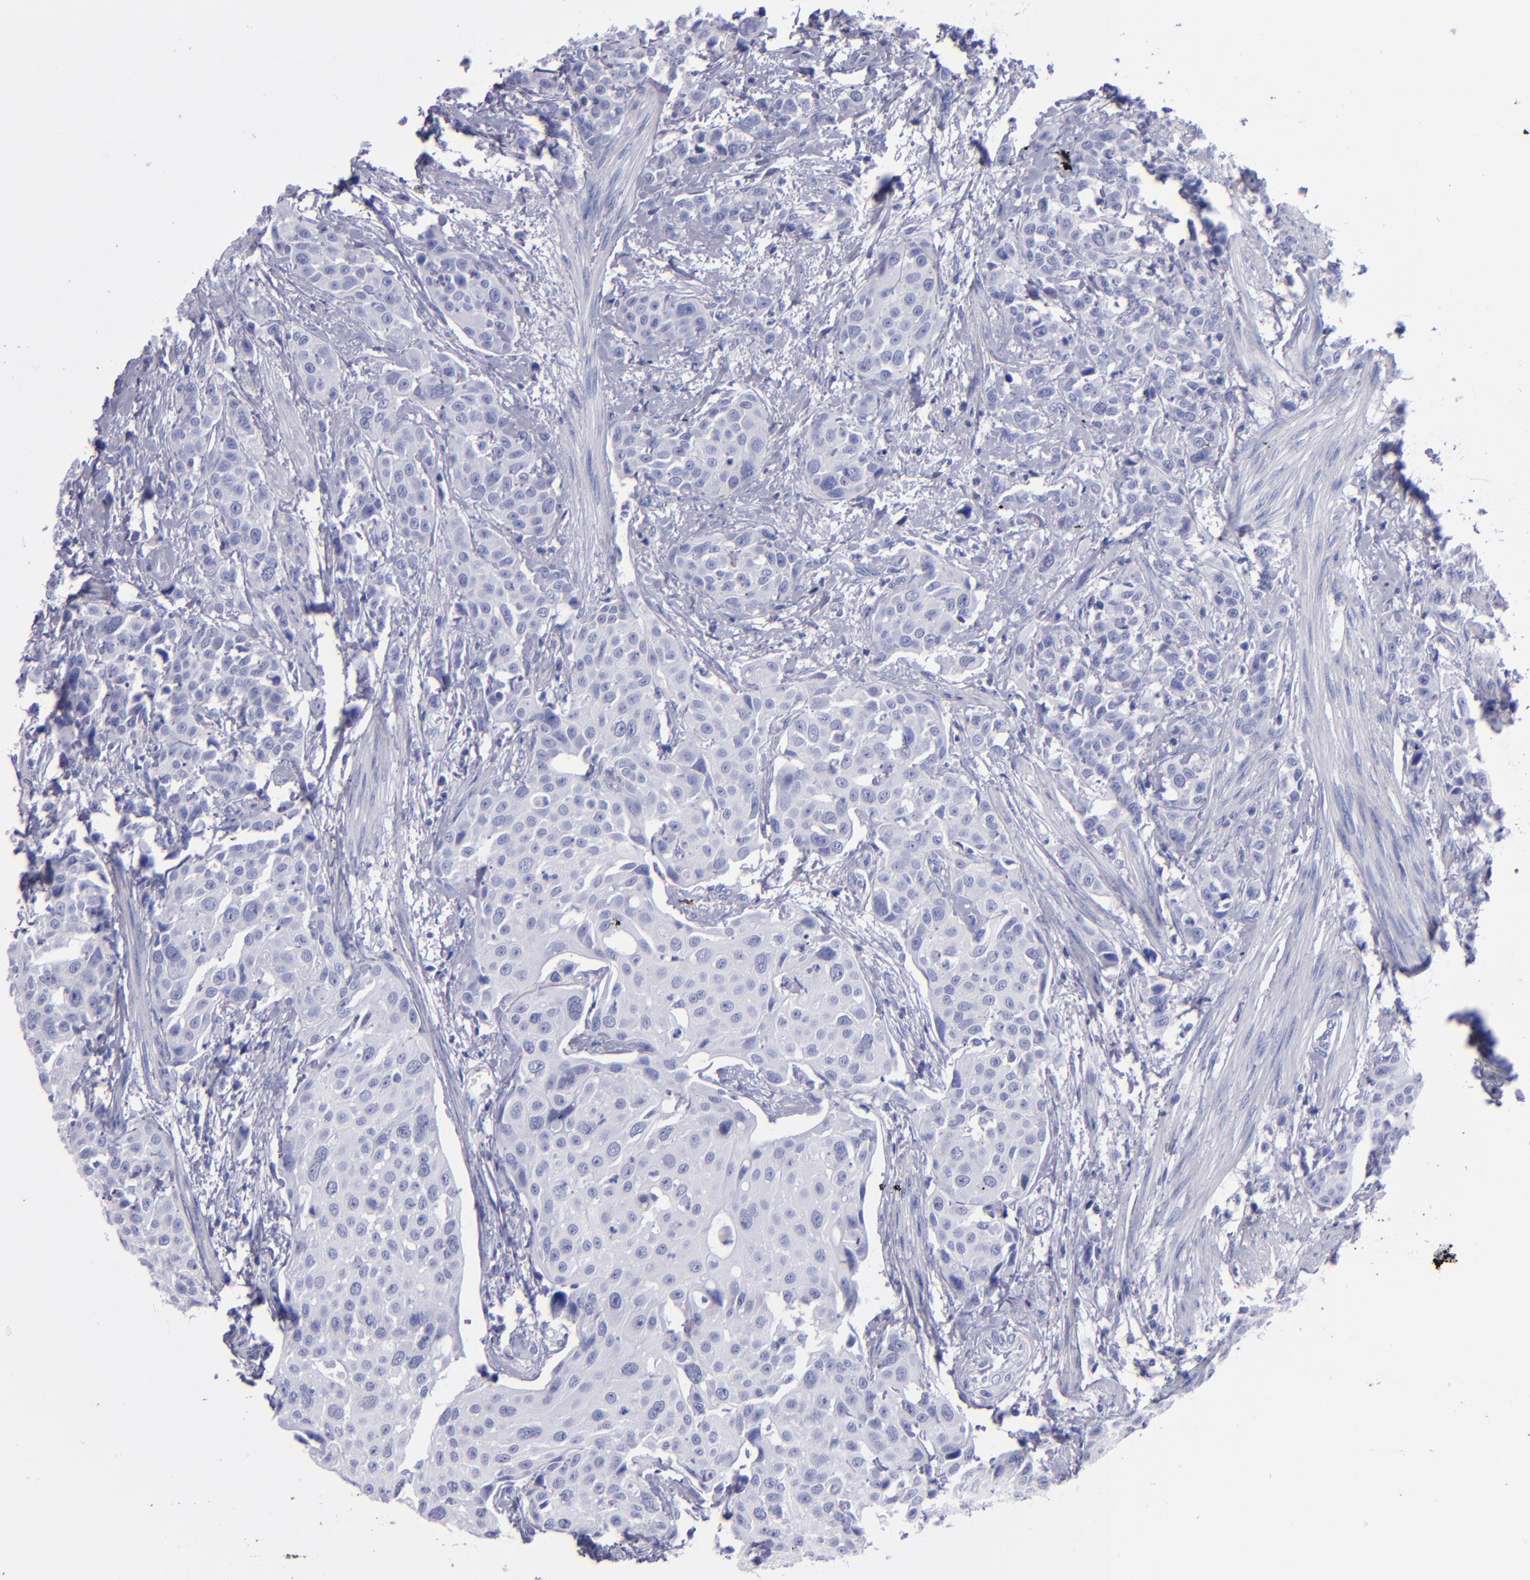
{"staining": {"intensity": "negative", "quantity": "none", "location": "none"}, "tissue": "urothelial cancer", "cell_type": "Tumor cells", "image_type": "cancer", "snomed": [{"axis": "morphology", "description": "Urothelial carcinoma, High grade"}, {"axis": "topography", "description": "Urinary bladder"}], "caption": "Tumor cells are negative for brown protein staining in high-grade urothelial carcinoma. (Stains: DAB immunohistochemistry with hematoxylin counter stain, Microscopy: brightfield microscopy at high magnification).", "gene": "CD37", "patient": {"sex": "male", "age": 56}}